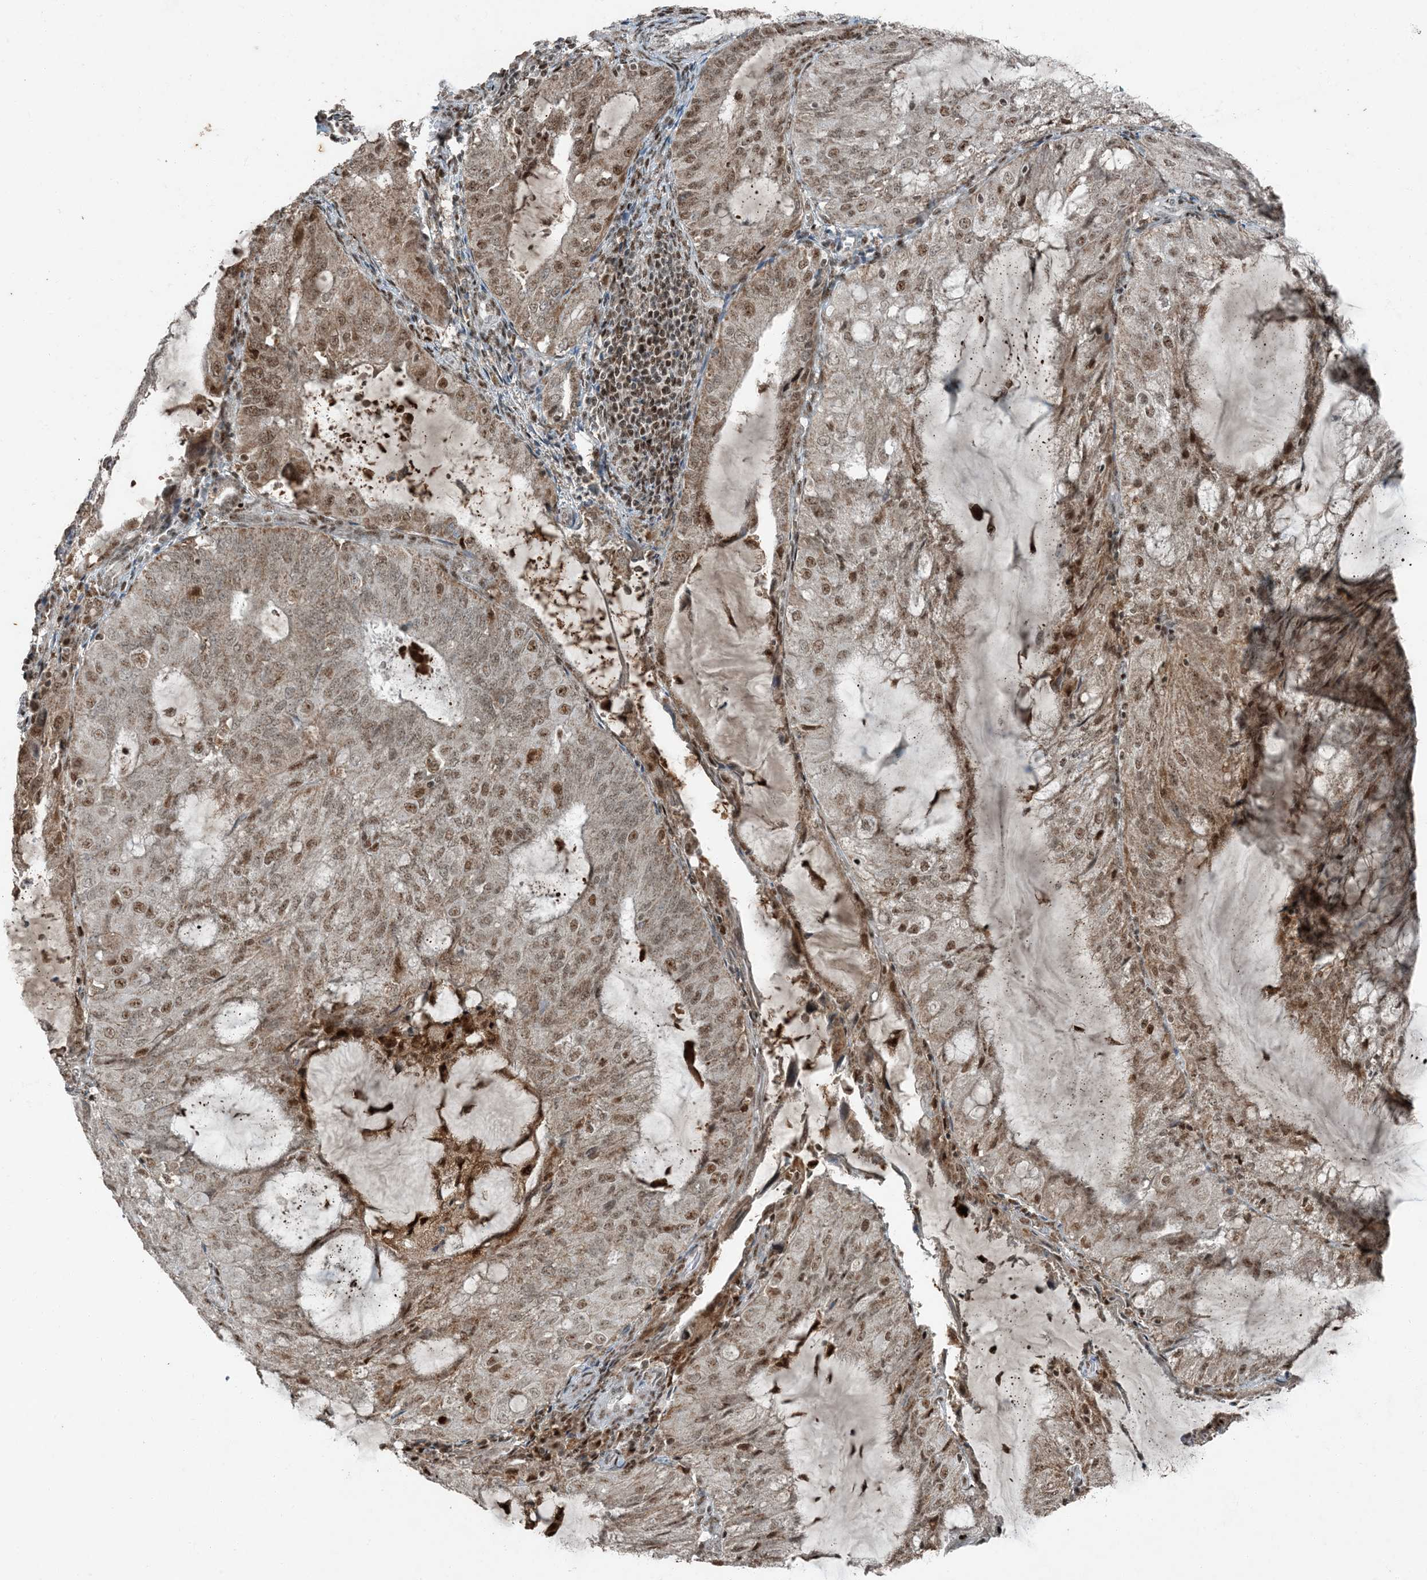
{"staining": {"intensity": "moderate", "quantity": ">75%", "location": "nuclear"}, "tissue": "endometrial cancer", "cell_type": "Tumor cells", "image_type": "cancer", "snomed": [{"axis": "morphology", "description": "Adenocarcinoma, NOS"}, {"axis": "topography", "description": "Endometrium"}], "caption": "Endometrial cancer stained for a protein displays moderate nuclear positivity in tumor cells.", "gene": "TADA2B", "patient": {"sex": "female", "age": 81}}